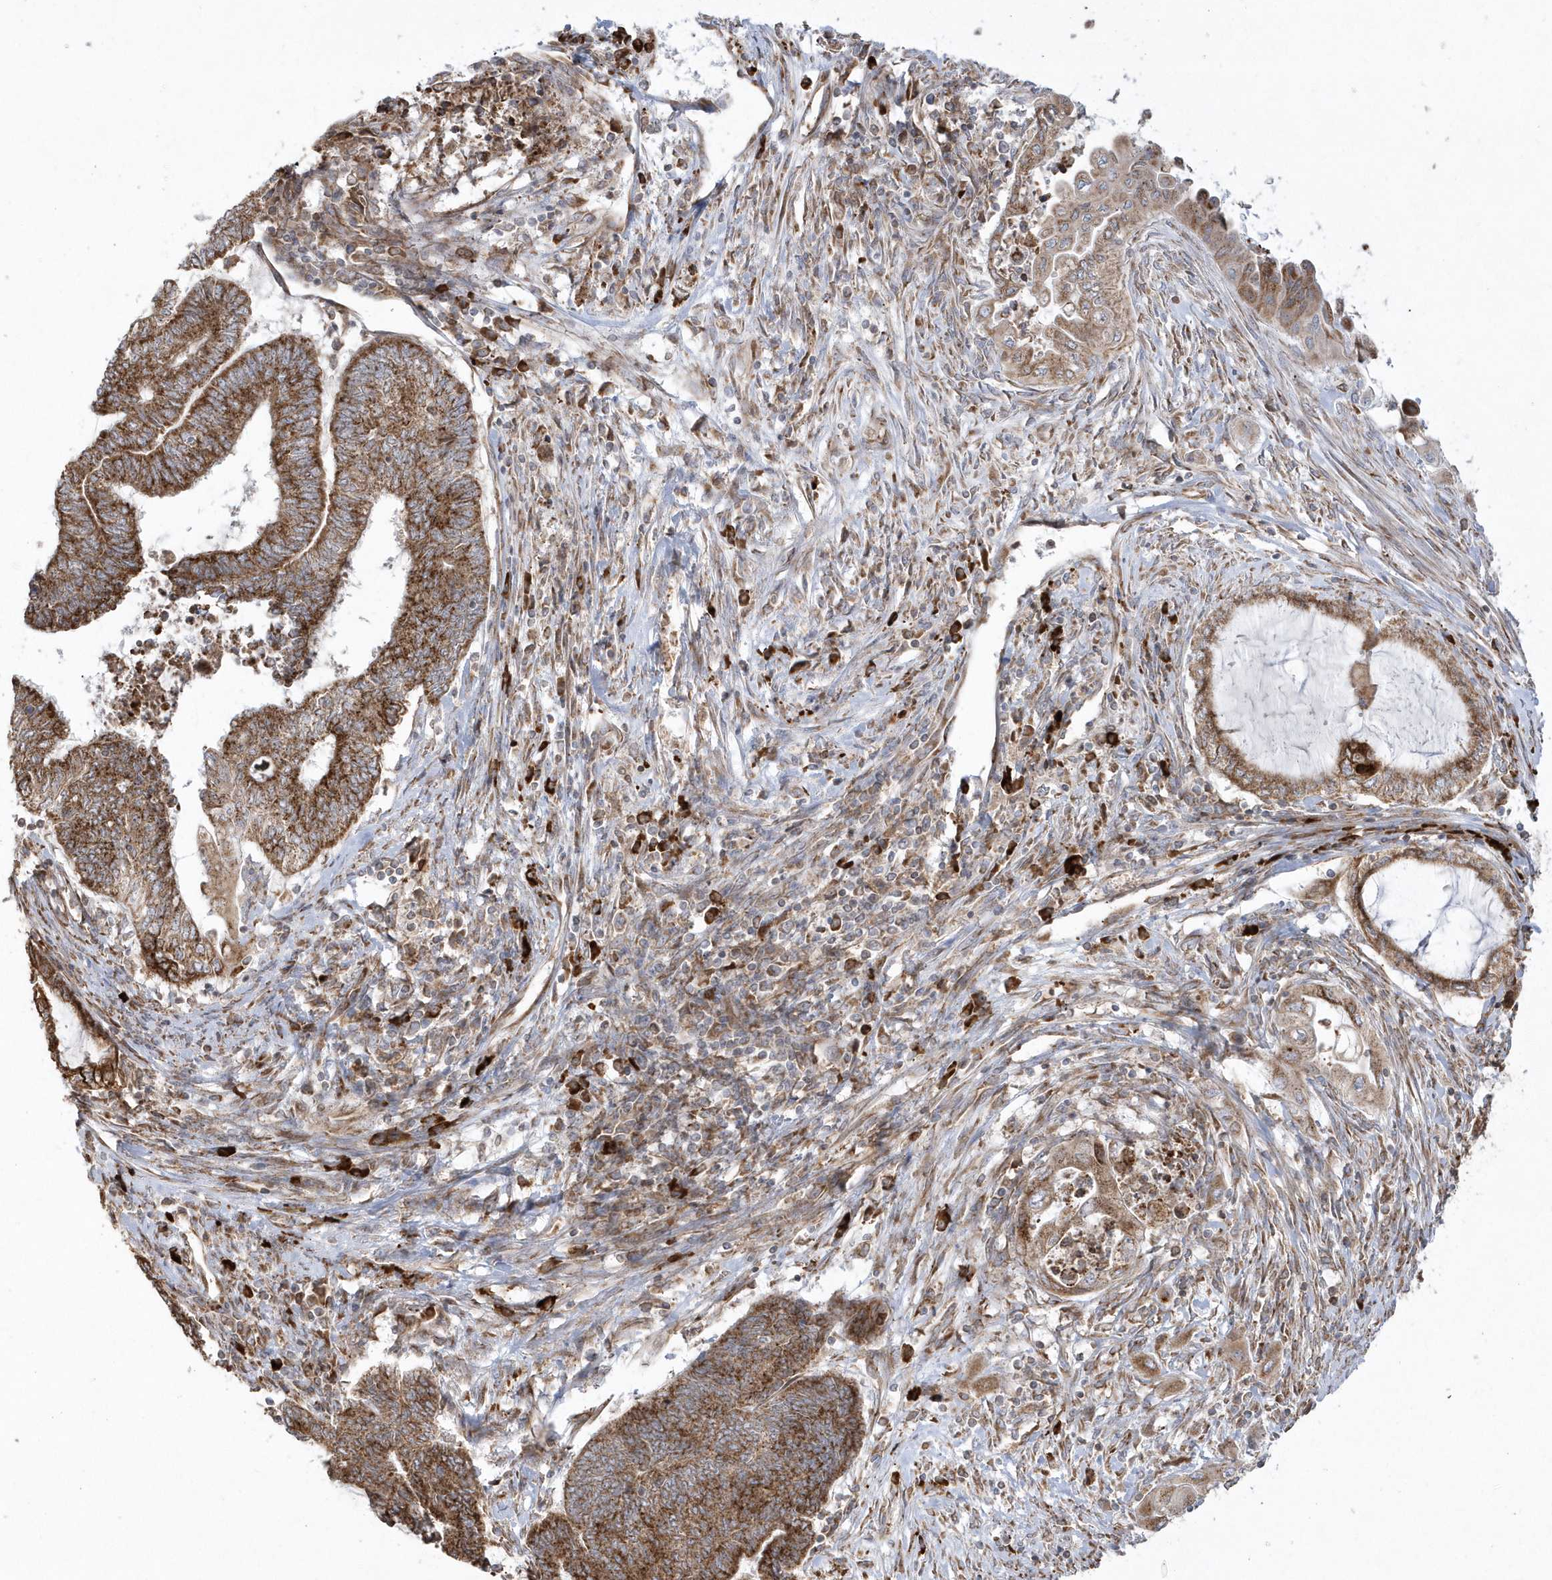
{"staining": {"intensity": "moderate", "quantity": ">75%", "location": "cytoplasmic/membranous"}, "tissue": "endometrial cancer", "cell_type": "Tumor cells", "image_type": "cancer", "snomed": [{"axis": "morphology", "description": "Adenocarcinoma, NOS"}, {"axis": "topography", "description": "Uterus"}, {"axis": "topography", "description": "Endometrium"}], "caption": "Immunohistochemical staining of human endometrial cancer (adenocarcinoma) displays medium levels of moderate cytoplasmic/membranous staining in approximately >75% of tumor cells.", "gene": "SH3BP2", "patient": {"sex": "female", "age": 70}}